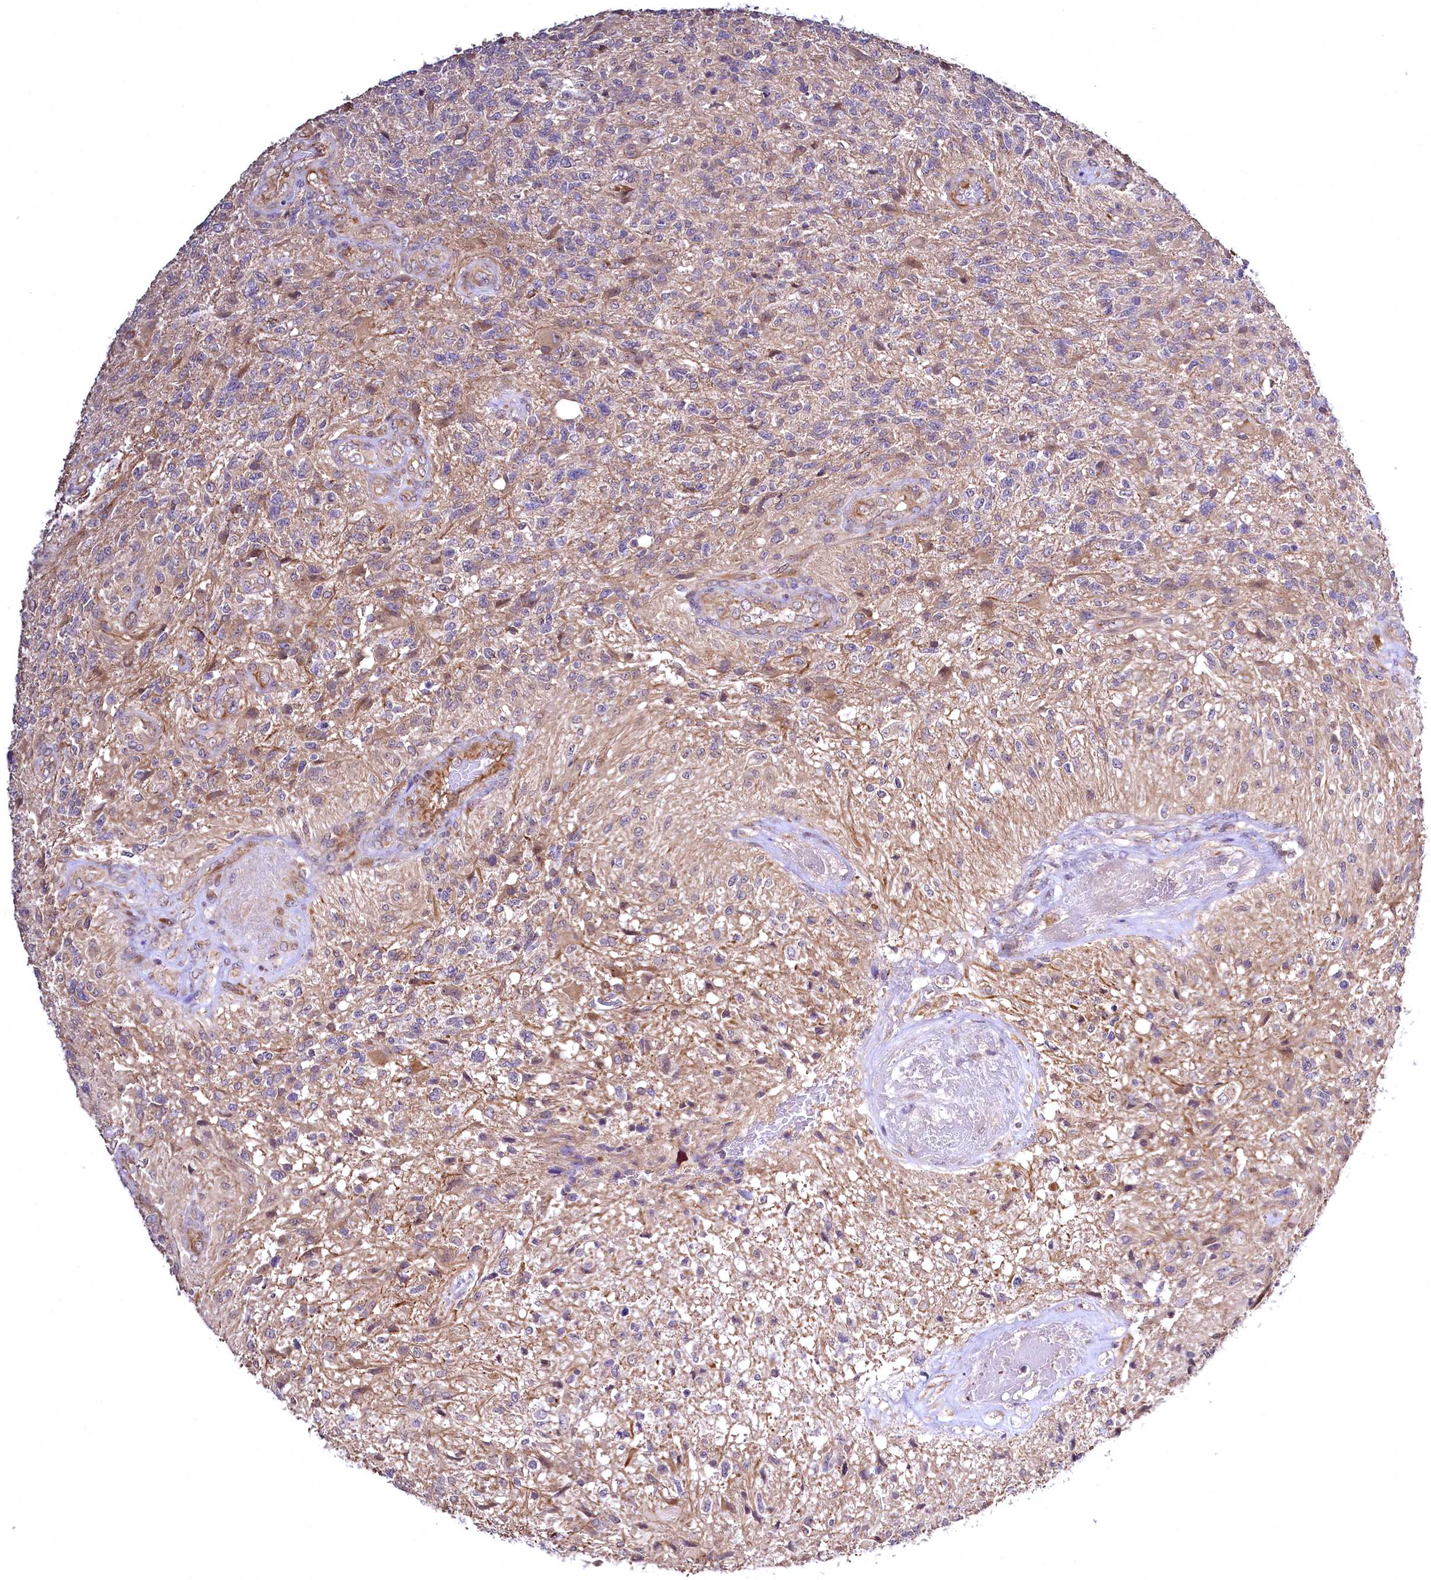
{"staining": {"intensity": "weak", "quantity": "<25%", "location": "cytoplasmic/membranous"}, "tissue": "glioma", "cell_type": "Tumor cells", "image_type": "cancer", "snomed": [{"axis": "morphology", "description": "Glioma, malignant, High grade"}, {"axis": "topography", "description": "Brain"}], "caption": "The photomicrograph displays no significant expression in tumor cells of malignant high-grade glioma.", "gene": "TBCEL", "patient": {"sex": "male", "age": 56}}